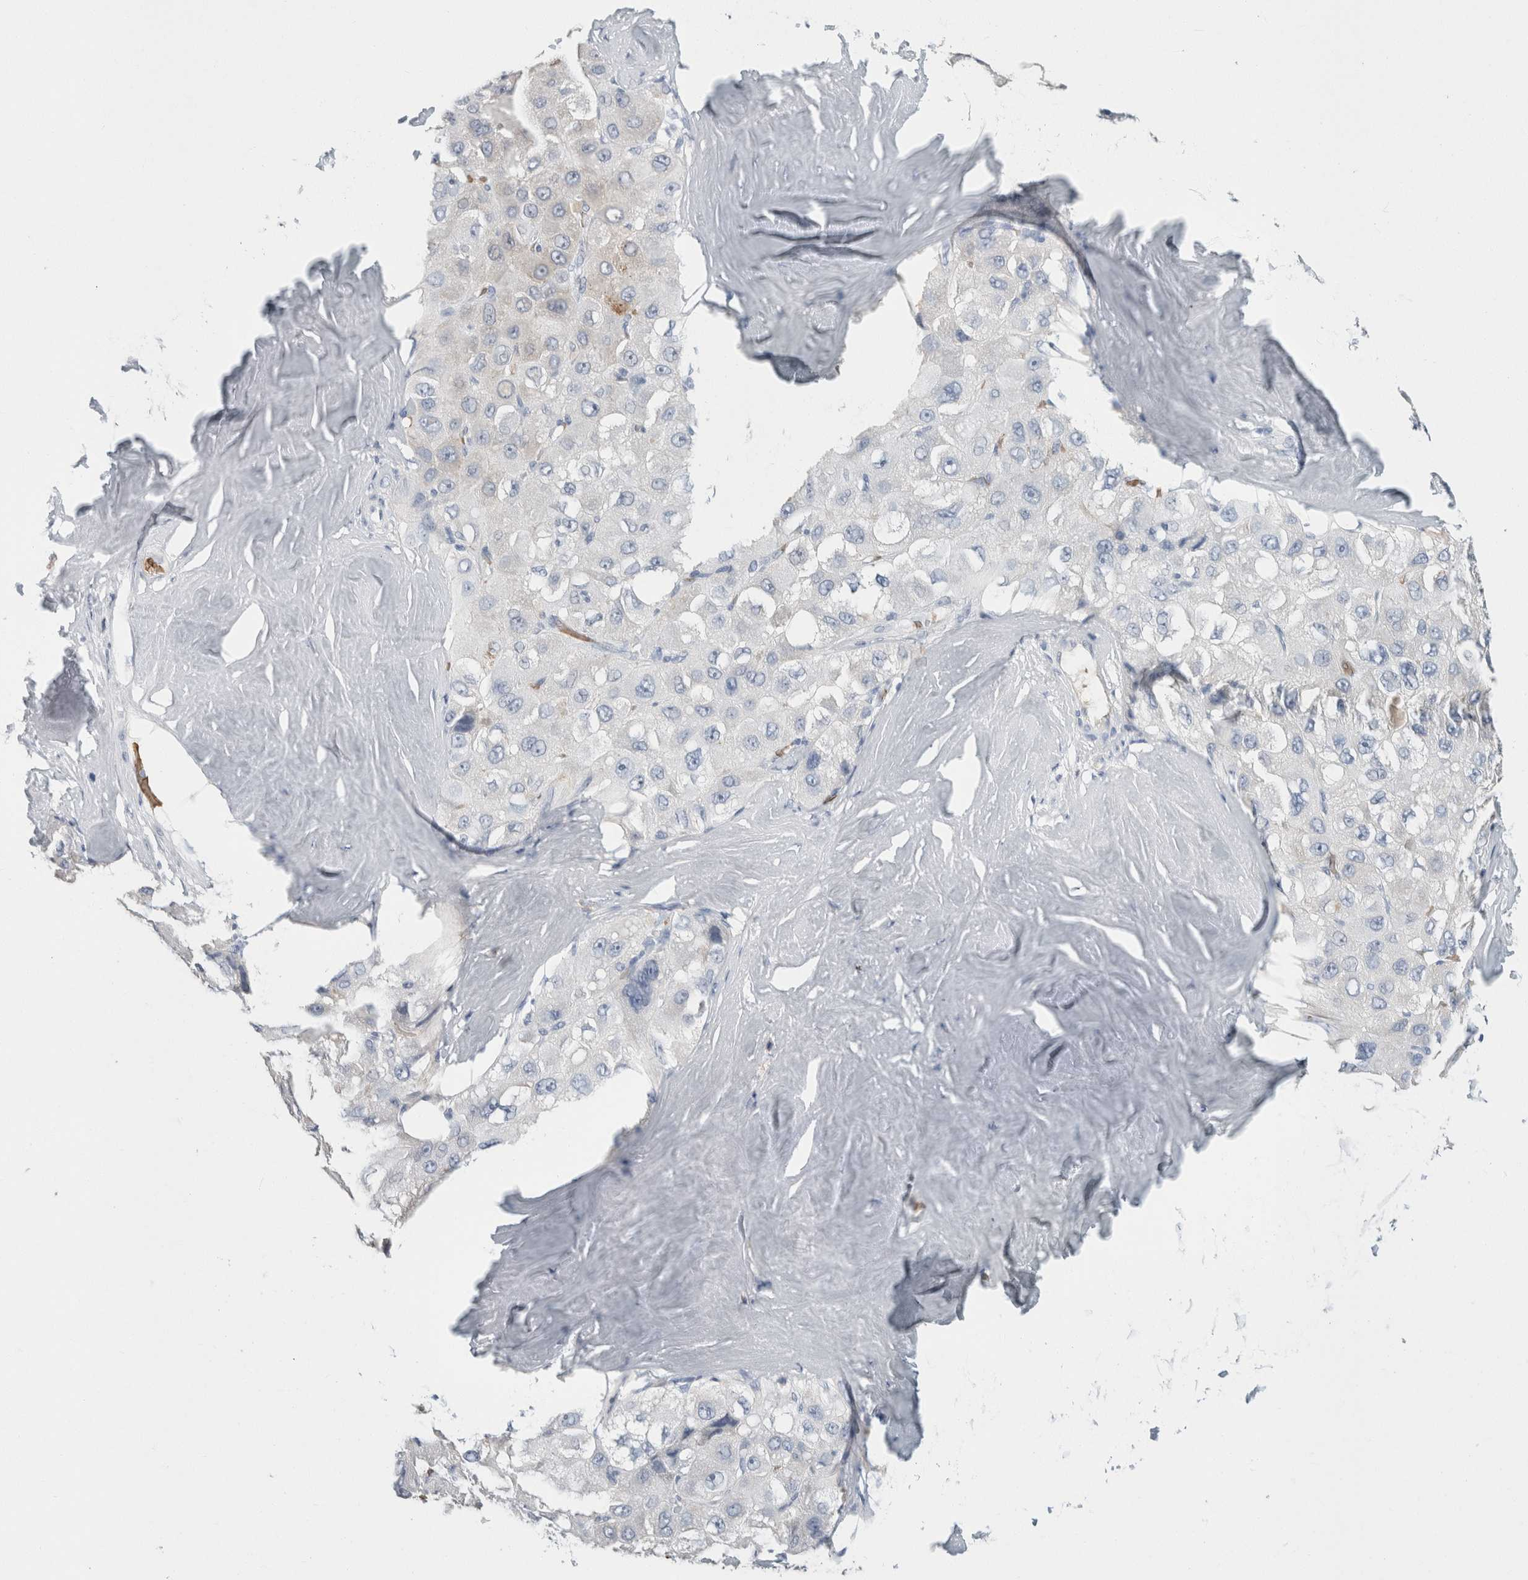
{"staining": {"intensity": "negative", "quantity": "none", "location": "none"}, "tissue": "liver cancer", "cell_type": "Tumor cells", "image_type": "cancer", "snomed": [{"axis": "morphology", "description": "Carcinoma, Hepatocellular, NOS"}, {"axis": "topography", "description": "Liver"}], "caption": "Liver cancer (hepatocellular carcinoma) was stained to show a protein in brown. There is no significant expression in tumor cells.", "gene": "CA1", "patient": {"sex": "male", "age": 80}}